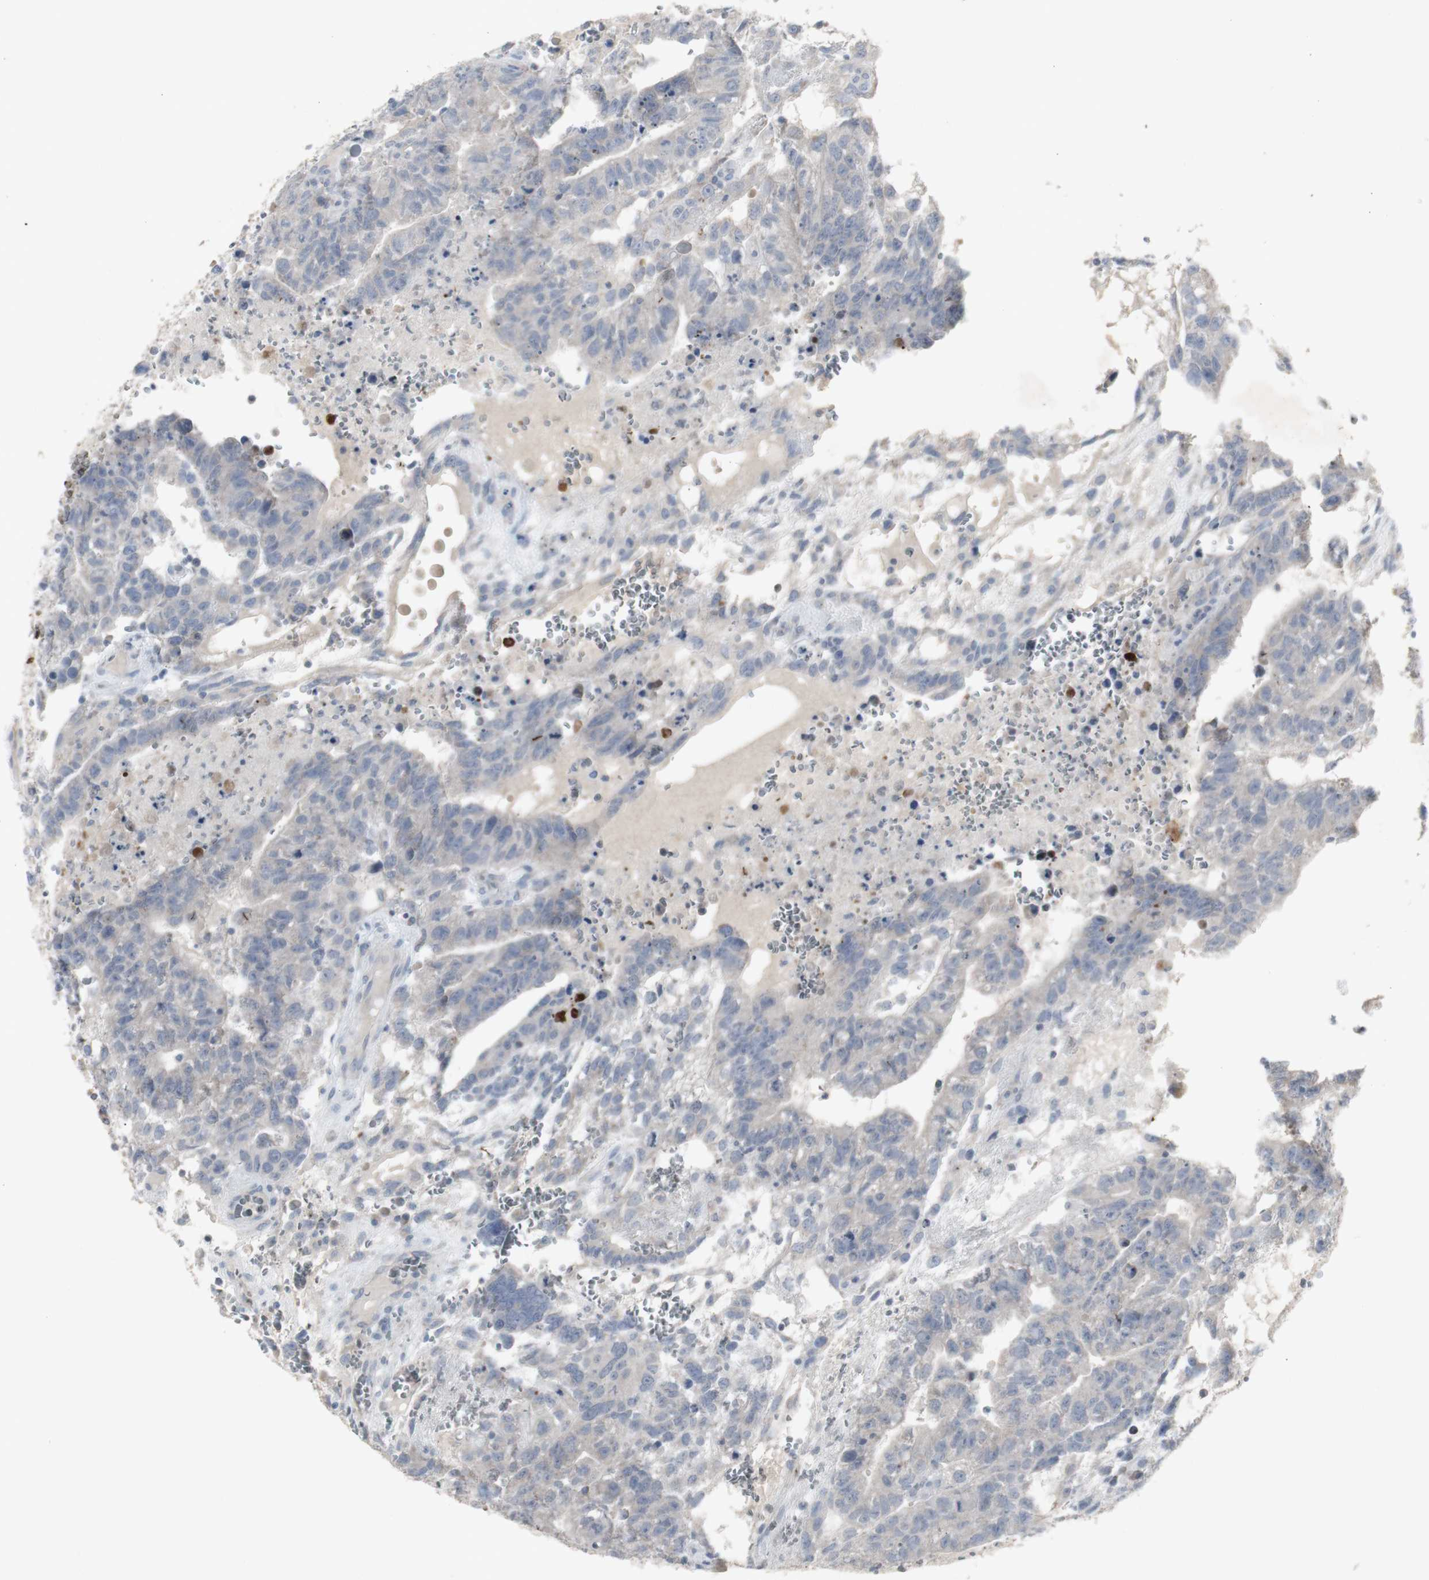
{"staining": {"intensity": "weak", "quantity": ">75%", "location": "cytoplasmic/membranous"}, "tissue": "testis cancer", "cell_type": "Tumor cells", "image_type": "cancer", "snomed": [{"axis": "morphology", "description": "Seminoma, NOS"}, {"axis": "morphology", "description": "Carcinoma, Embryonal, NOS"}, {"axis": "topography", "description": "Testis"}], "caption": "Human seminoma (testis) stained with a brown dye exhibits weak cytoplasmic/membranous positive expression in approximately >75% of tumor cells.", "gene": "INS", "patient": {"sex": "male", "age": 52}}